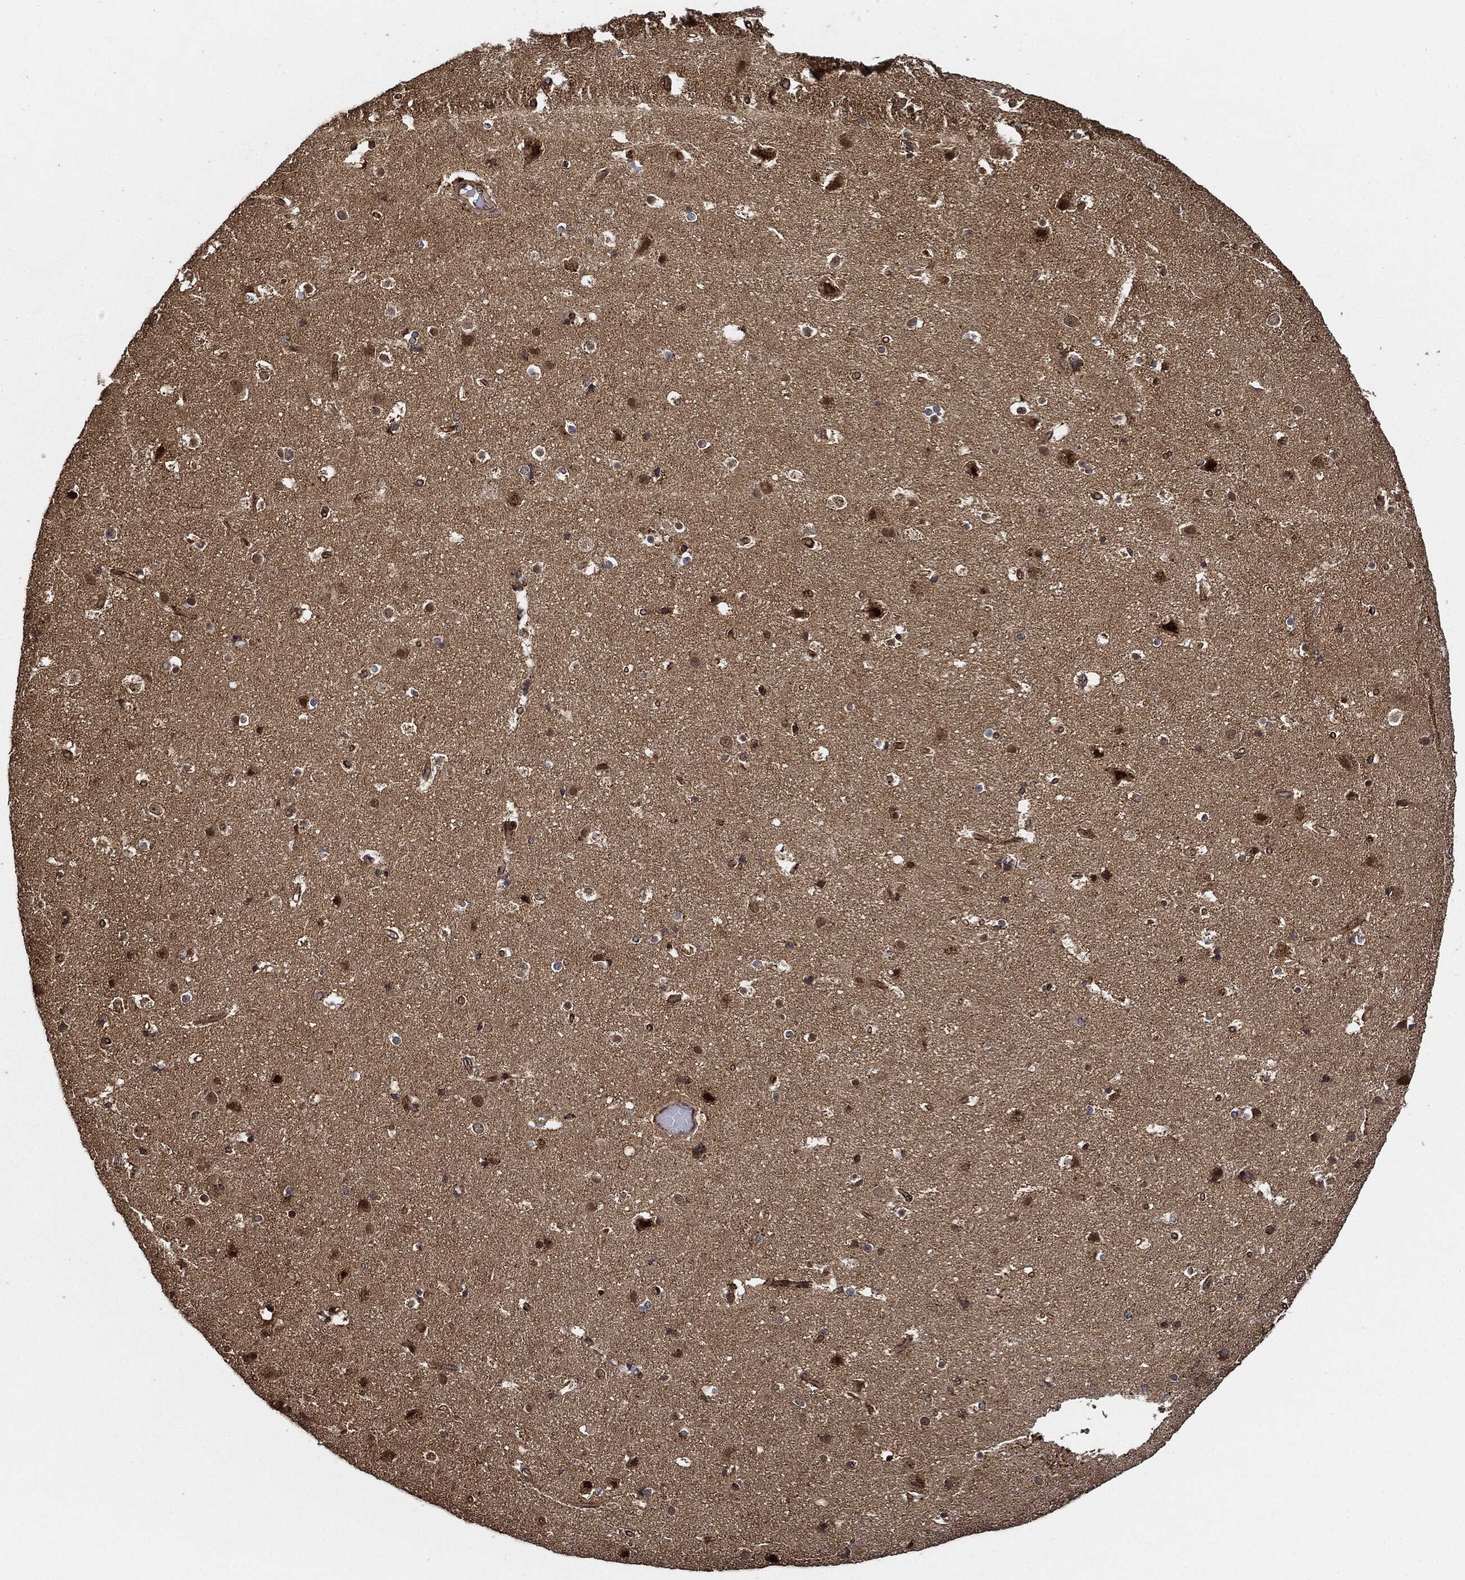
{"staining": {"intensity": "strong", "quantity": "25%-75%", "location": "cytoplasmic/membranous"}, "tissue": "cerebral cortex", "cell_type": "Endothelial cells", "image_type": "normal", "snomed": [{"axis": "morphology", "description": "Normal tissue, NOS"}, {"axis": "topography", "description": "Cerebral cortex"}], "caption": "IHC of benign cerebral cortex reveals high levels of strong cytoplasmic/membranous staining in approximately 25%-75% of endothelial cells. (Stains: DAB in brown, nuclei in blue, Microscopy: brightfield microscopy at high magnification).", "gene": "MAP3K3", "patient": {"sex": "female", "age": 52}}